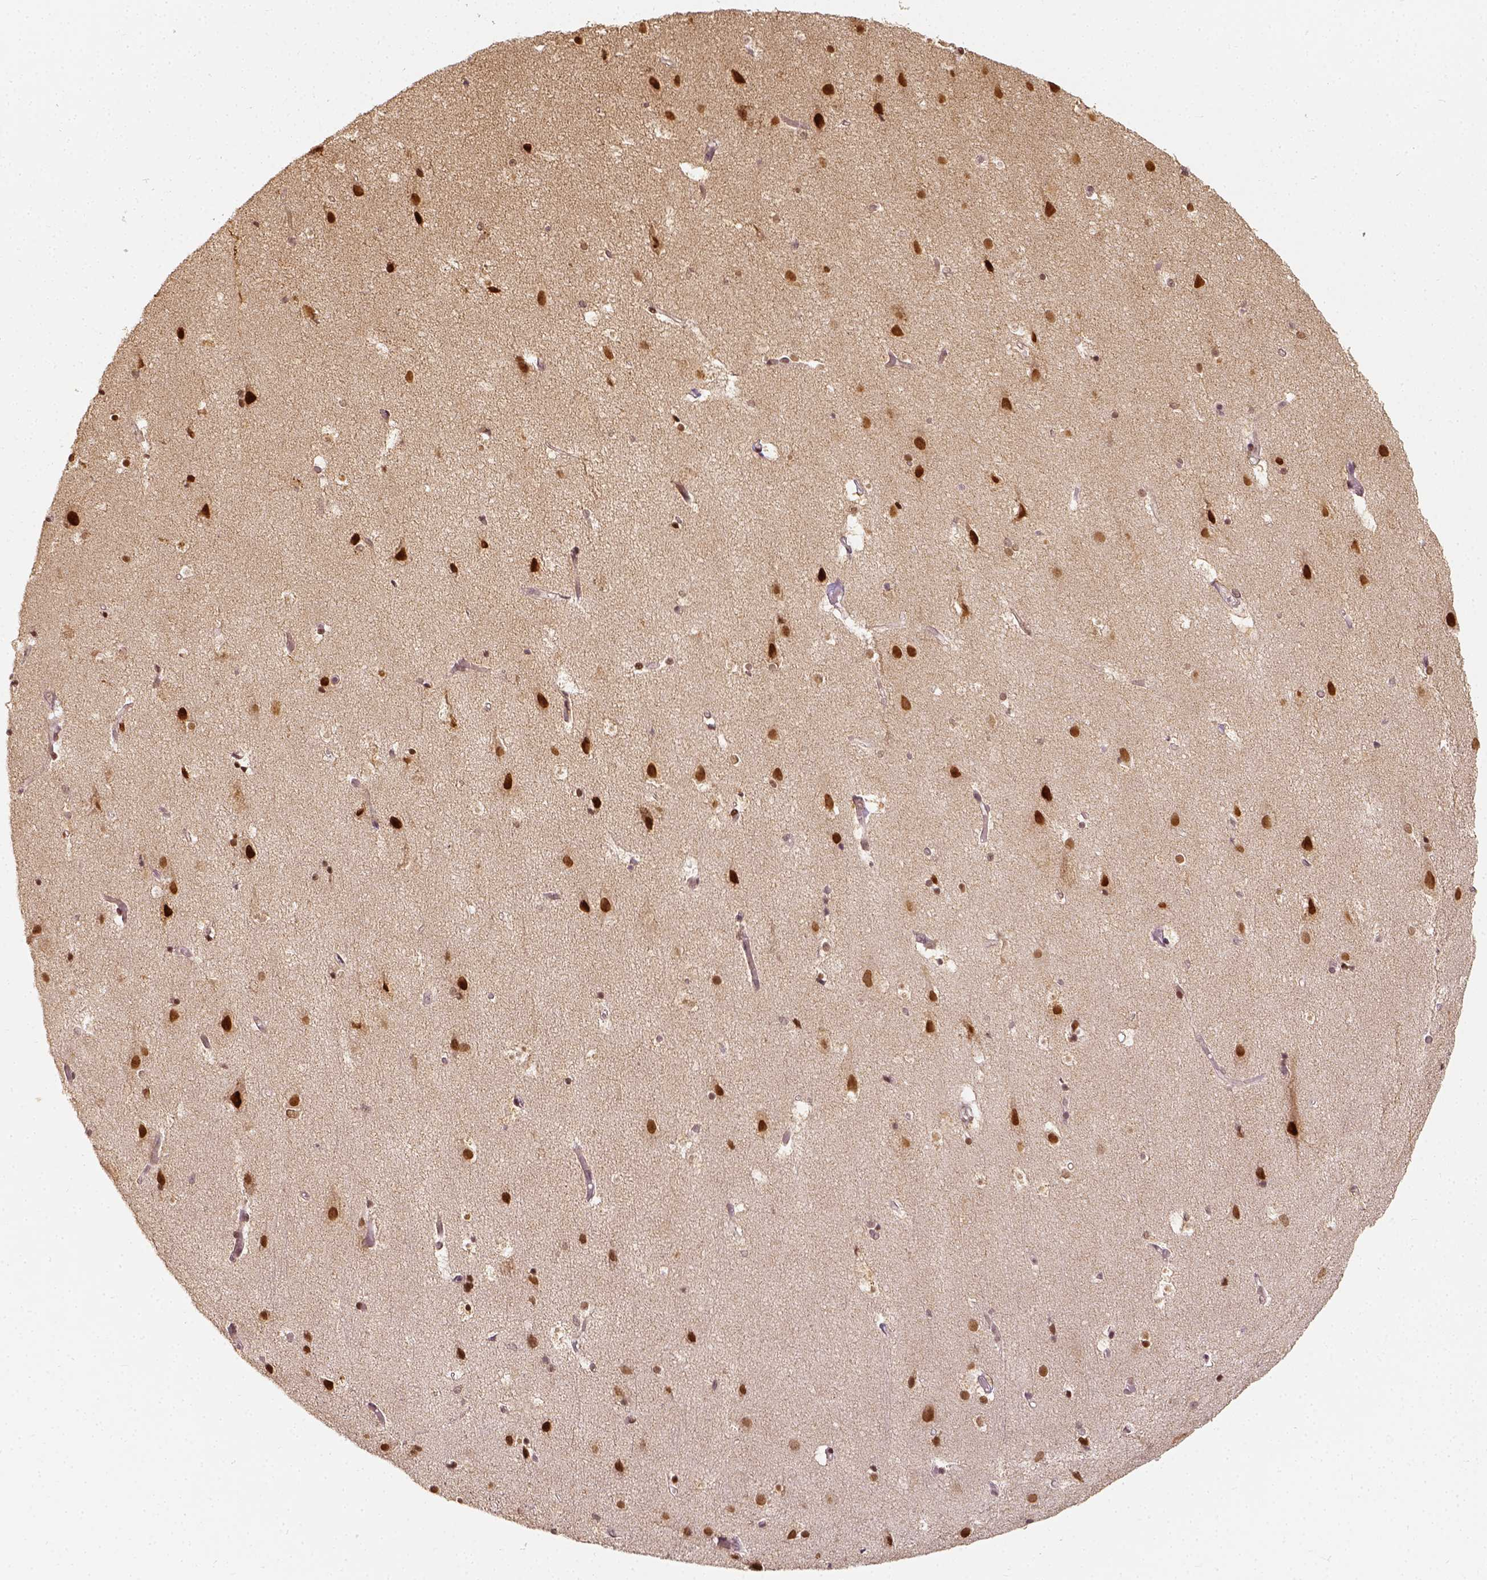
{"staining": {"intensity": "negative", "quantity": "none", "location": "none"}, "tissue": "cerebral cortex", "cell_type": "Endothelial cells", "image_type": "normal", "snomed": [{"axis": "morphology", "description": "Normal tissue, NOS"}, {"axis": "topography", "description": "Cerebral cortex"}], "caption": "A high-resolution photomicrograph shows IHC staining of benign cerebral cortex, which shows no significant expression in endothelial cells. (Stains: DAB IHC with hematoxylin counter stain, Microscopy: brightfield microscopy at high magnification).", "gene": "ZMAT3", "patient": {"sex": "female", "age": 52}}